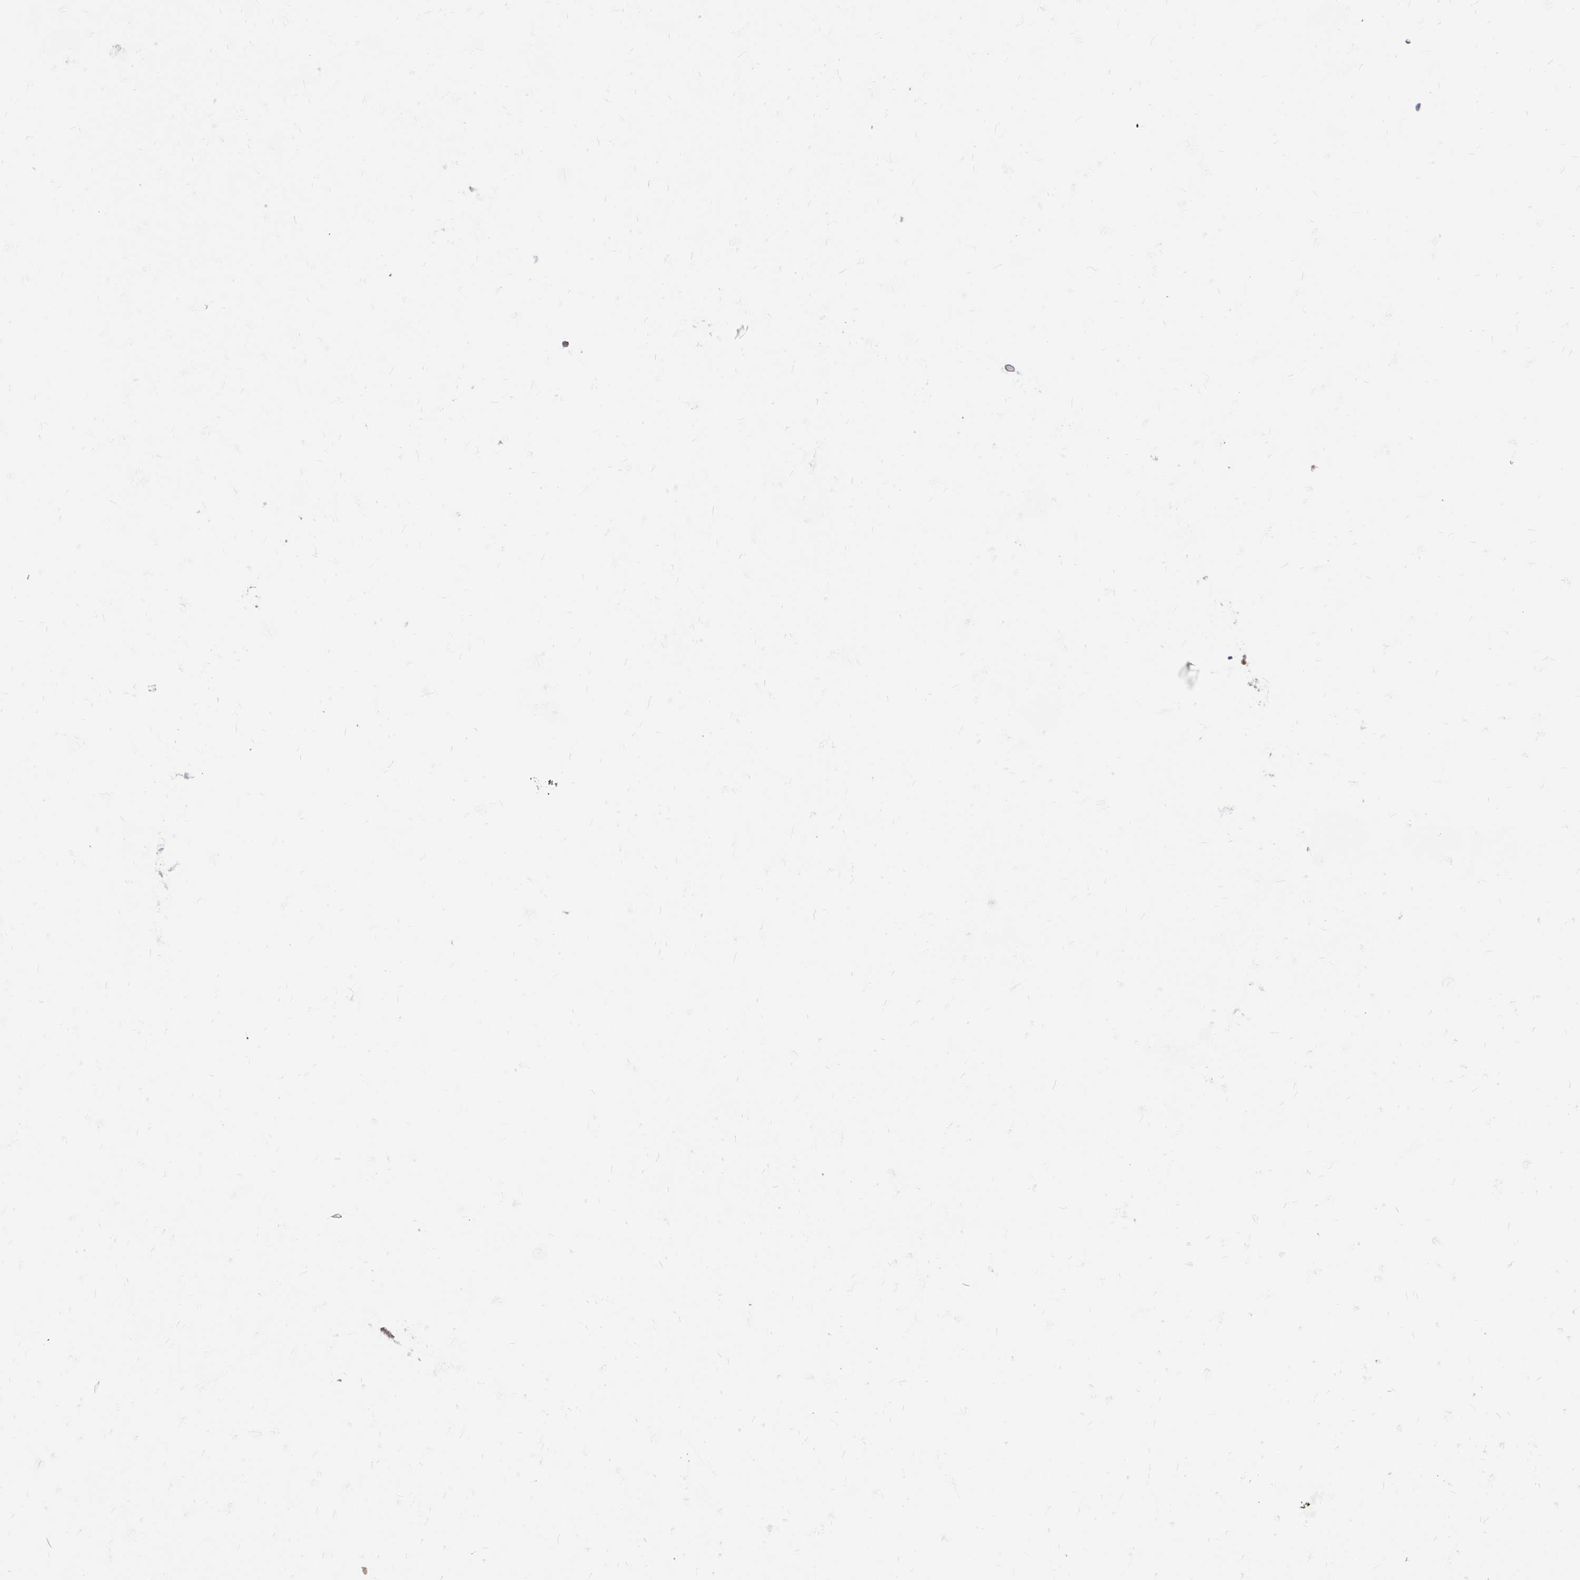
{"staining": {"intensity": "moderate", "quantity": ">75%", "location": "cytoplasmic/membranous"}, "tissue": "stomach cancer", "cell_type": "Tumor cells", "image_type": "cancer", "snomed": [{"axis": "morphology", "description": "Adenocarcinoma, NOS"}, {"axis": "topography", "description": "Stomach, upper"}], "caption": "A high-resolution image shows immunohistochemistry staining of stomach cancer, which exhibits moderate cytoplasmic/membranous expression in about >75% of tumor cells.", "gene": "ITGA2", "patient": {"sex": "female", "age": 79}}